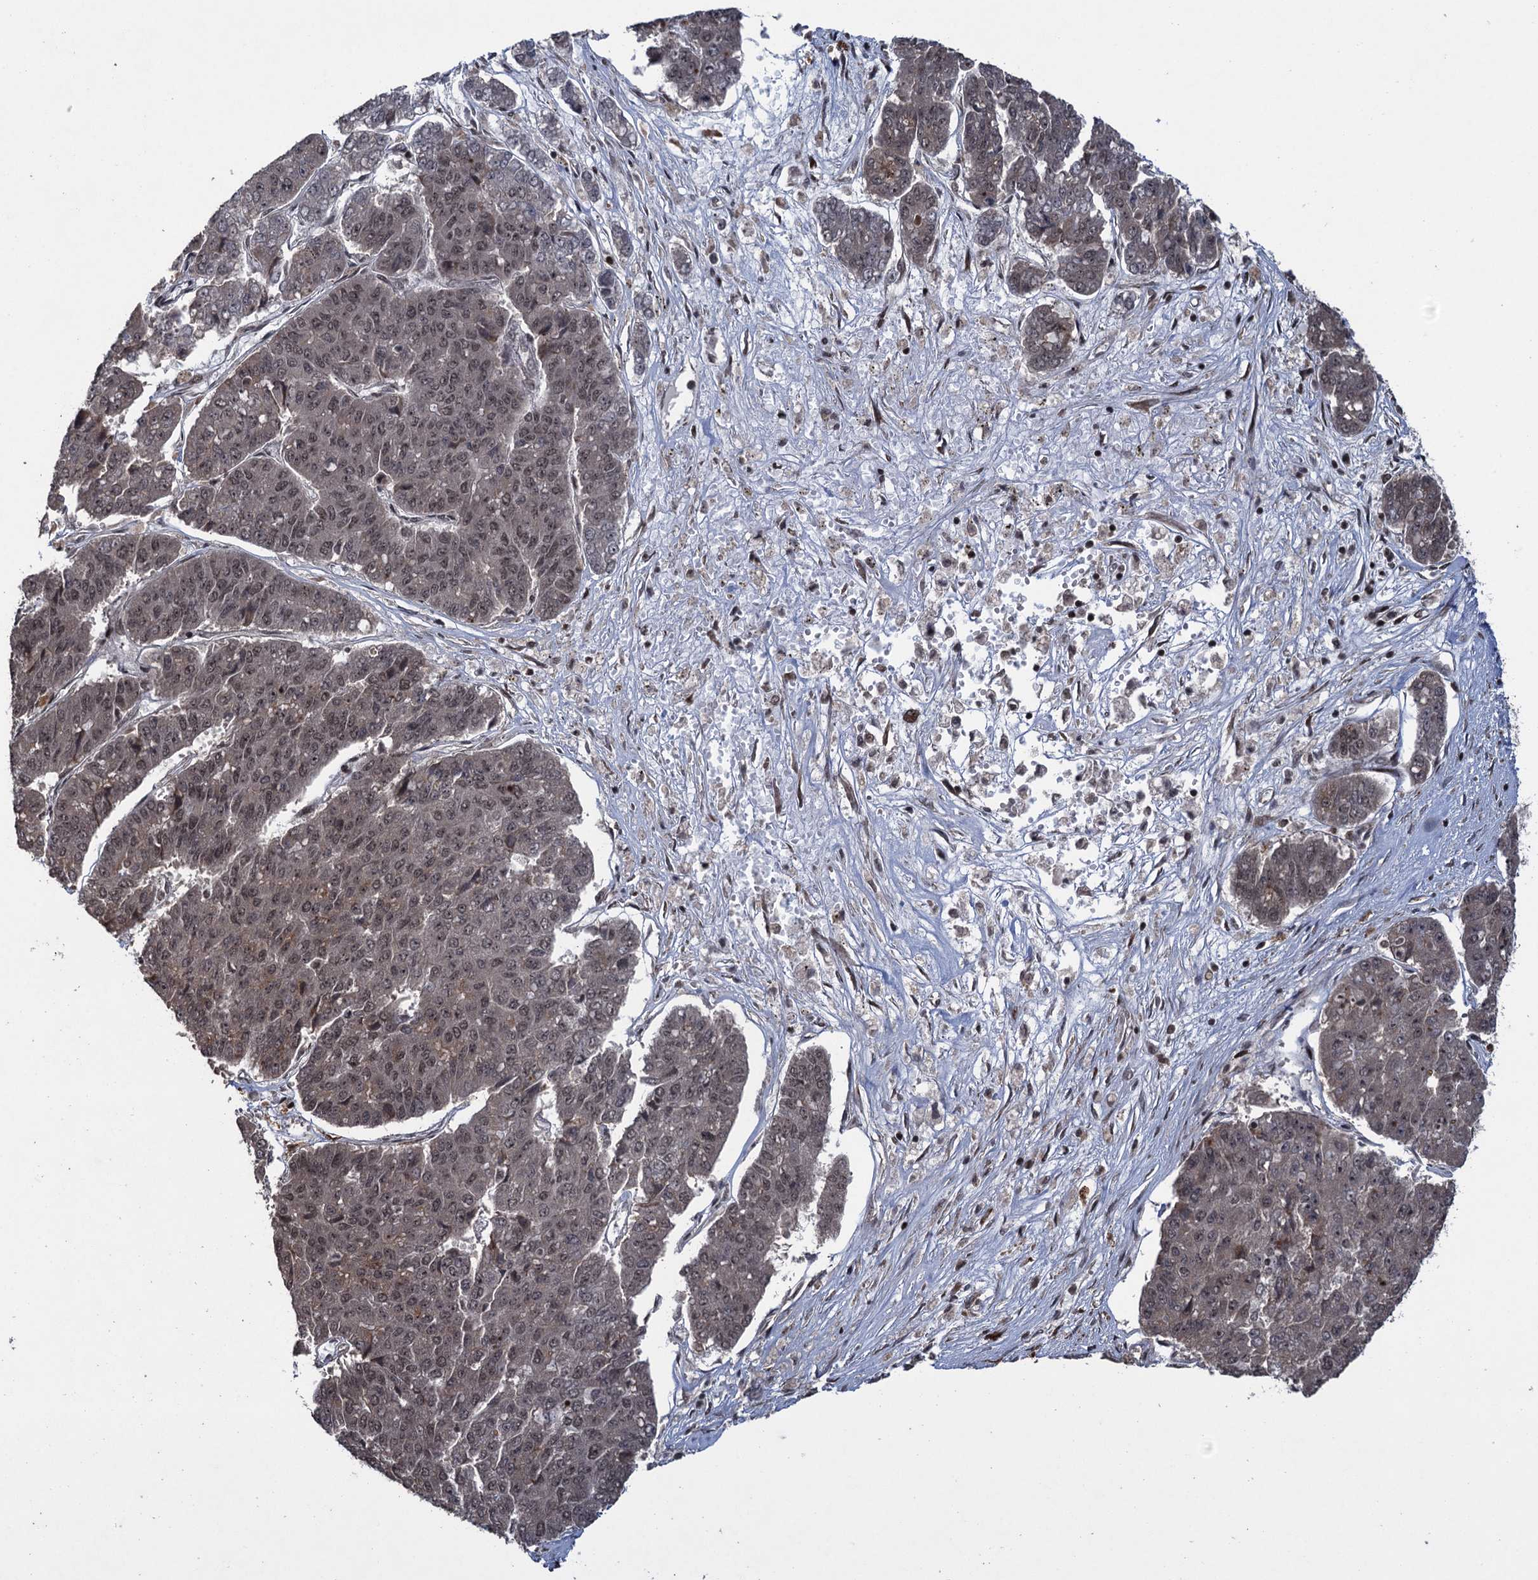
{"staining": {"intensity": "weak", "quantity": ">75%", "location": "cytoplasmic/membranous,nuclear"}, "tissue": "pancreatic cancer", "cell_type": "Tumor cells", "image_type": "cancer", "snomed": [{"axis": "morphology", "description": "Adenocarcinoma, NOS"}, {"axis": "topography", "description": "Pancreas"}], "caption": "Adenocarcinoma (pancreatic) stained with a brown dye shows weak cytoplasmic/membranous and nuclear positive expression in about >75% of tumor cells.", "gene": "ZNF169", "patient": {"sex": "male", "age": 50}}